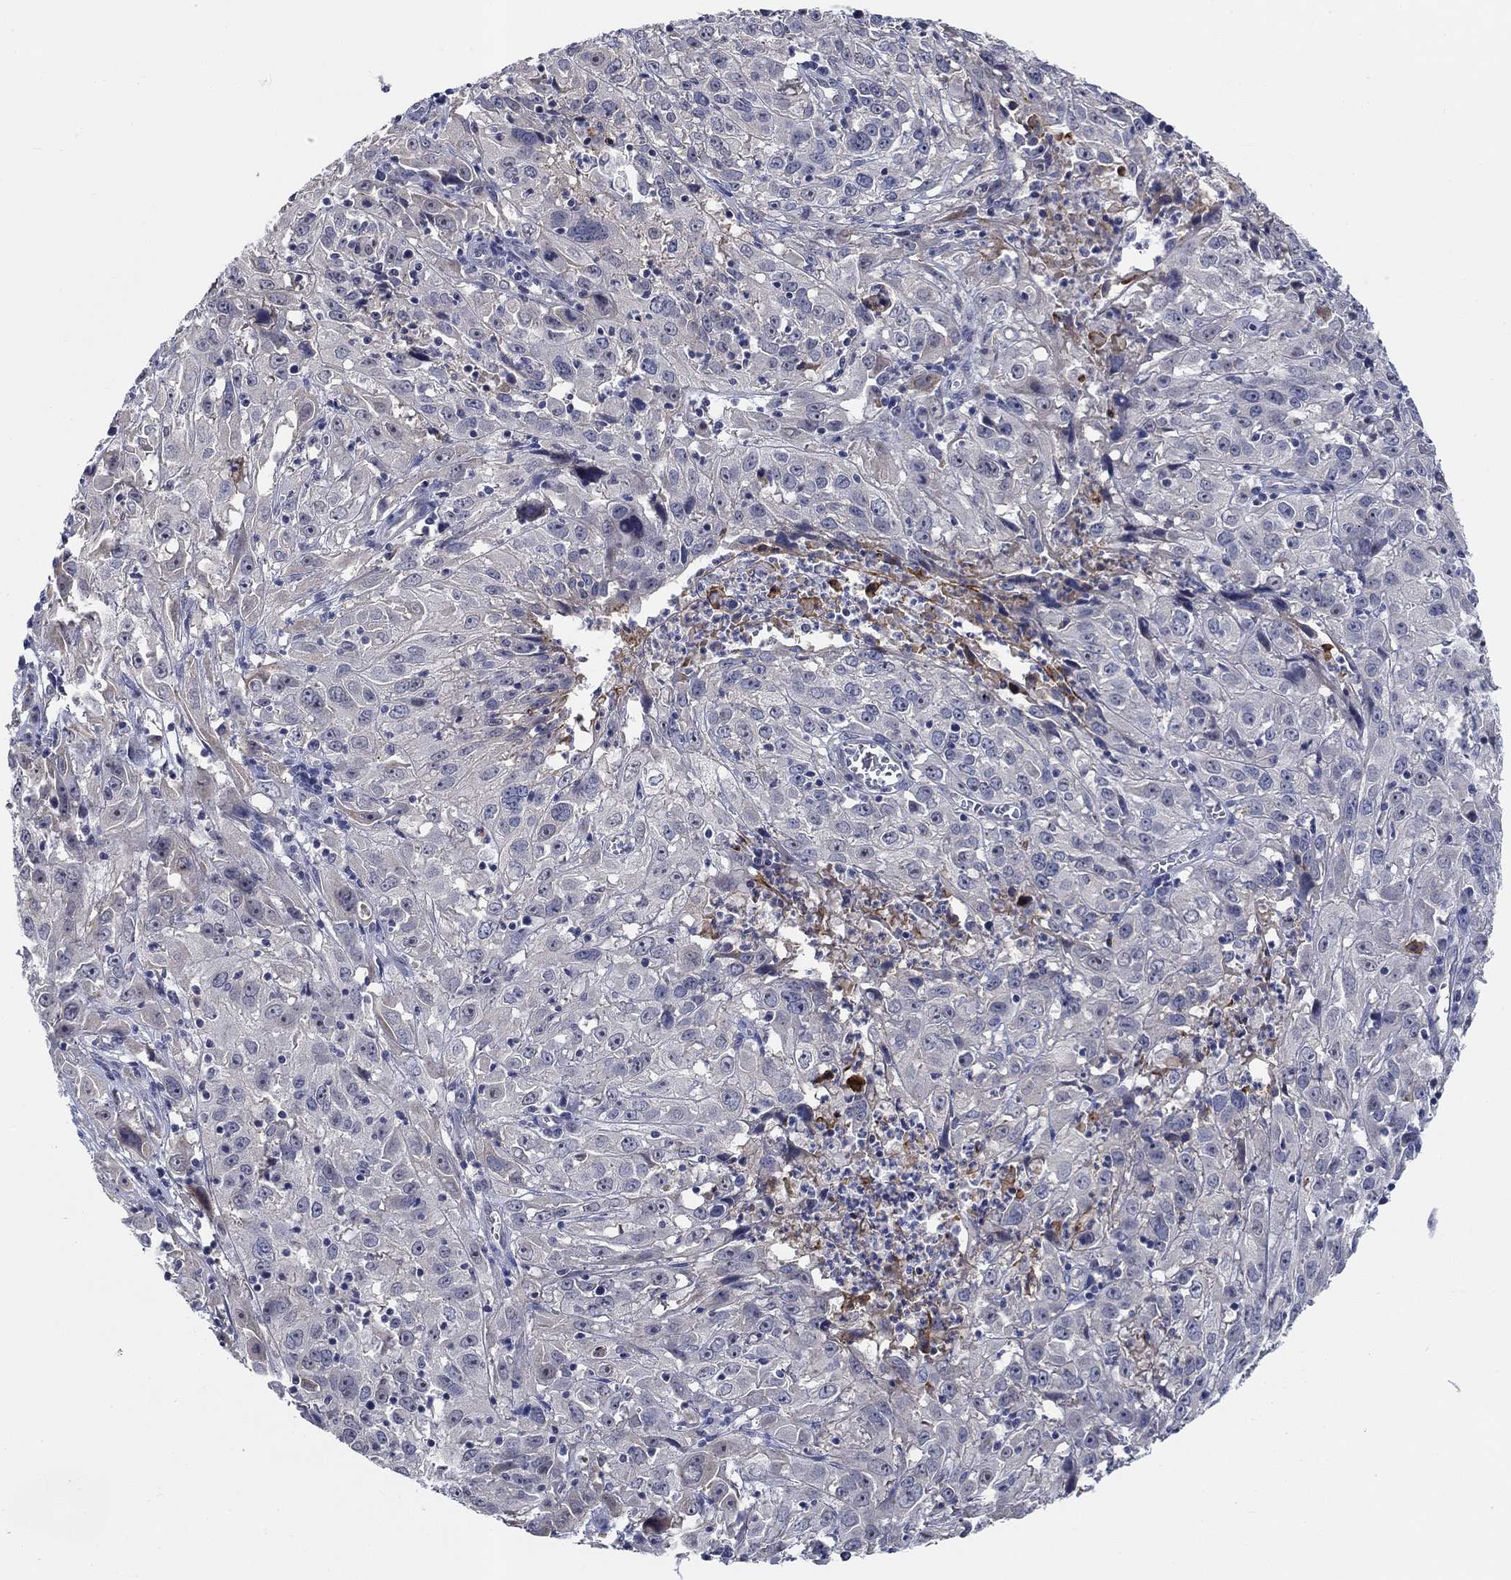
{"staining": {"intensity": "negative", "quantity": "none", "location": "none"}, "tissue": "cervical cancer", "cell_type": "Tumor cells", "image_type": "cancer", "snomed": [{"axis": "morphology", "description": "Squamous cell carcinoma, NOS"}, {"axis": "topography", "description": "Cervix"}], "caption": "IHC of human cervical cancer (squamous cell carcinoma) shows no staining in tumor cells.", "gene": "SMIM18", "patient": {"sex": "female", "age": 32}}